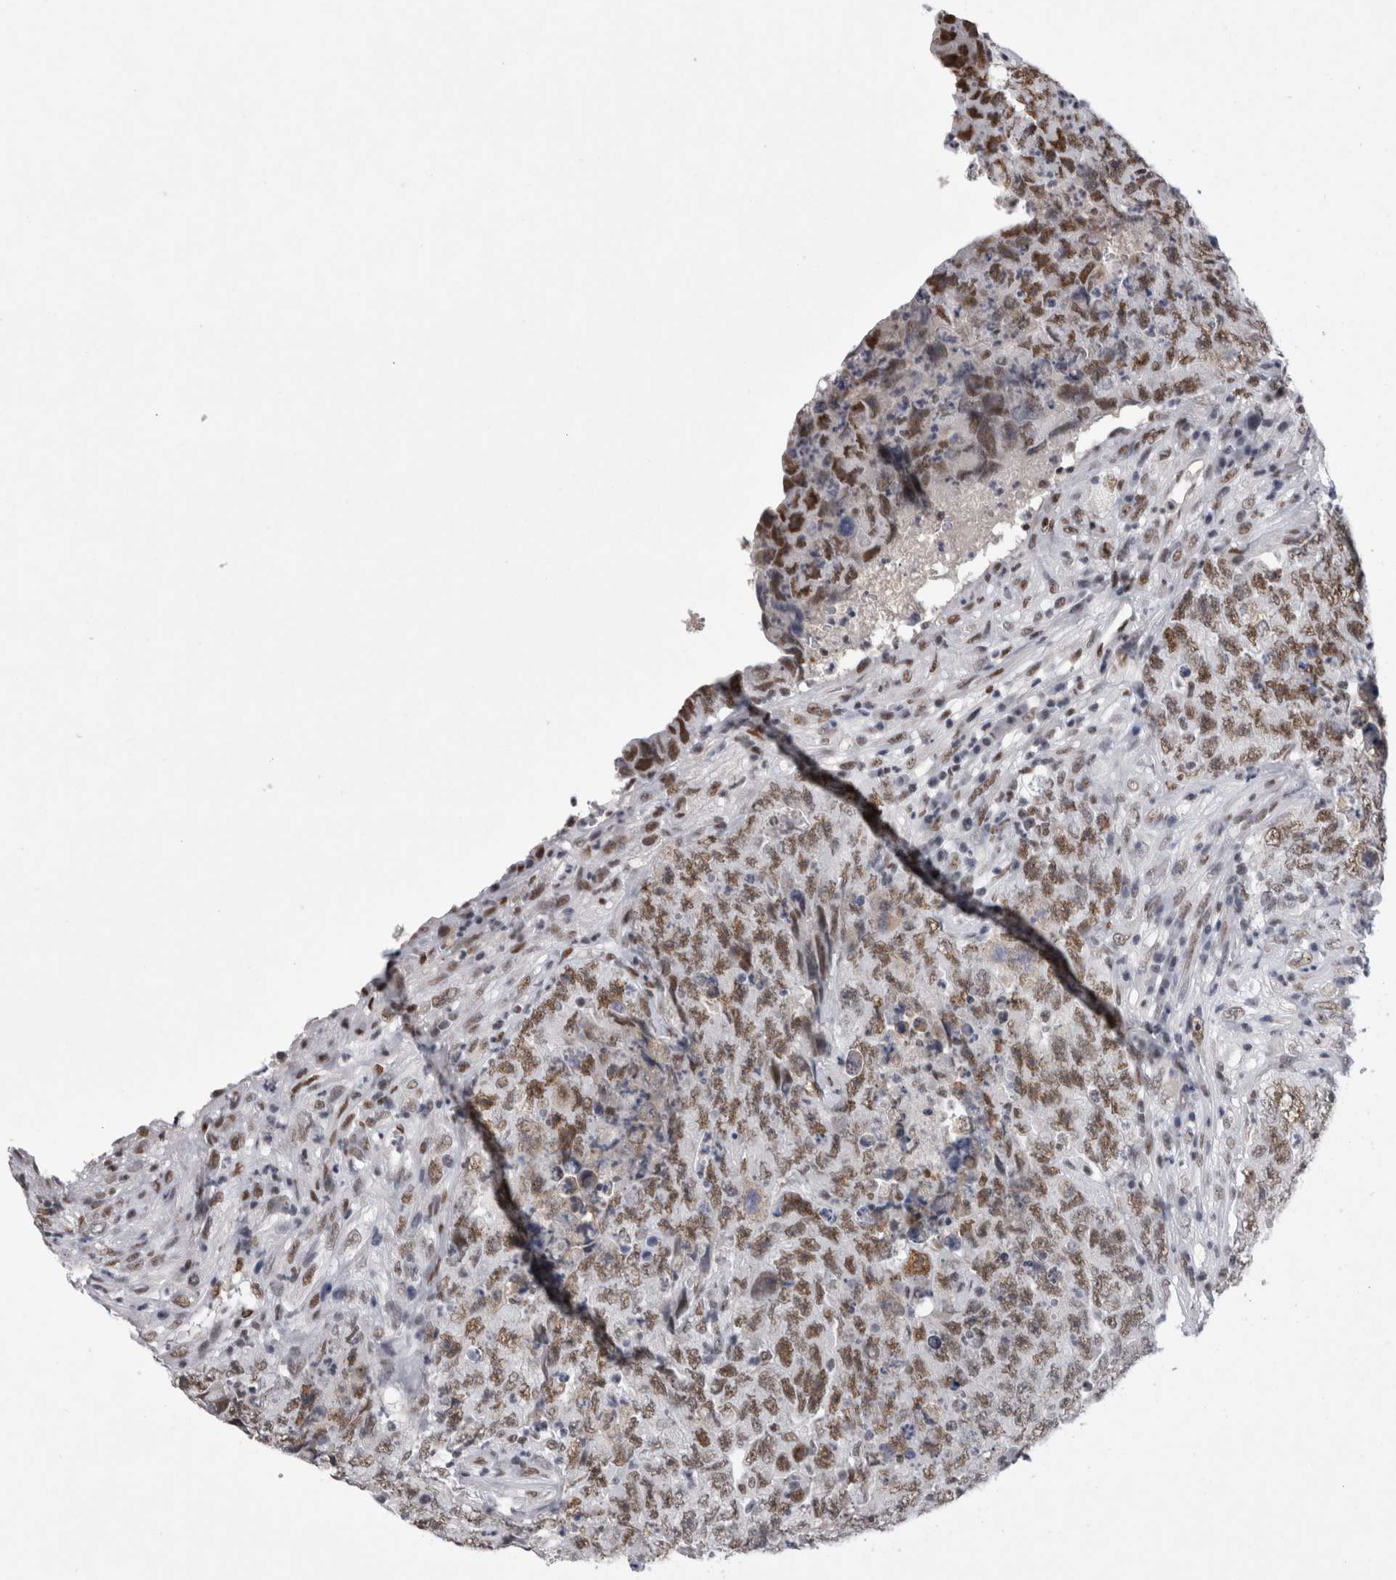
{"staining": {"intensity": "moderate", "quantity": ">75%", "location": "nuclear"}, "tissue": "testis cancer", "cell_type": "Tumor cells", "image_type": "cancer", "snomed": [{"axis": "morphology", "description": "Carcinoma, Embryonal, NOS"}, {"axis": "topography", "description": "Testis"}], "caption": "Protein analysis of testis cancer (embryonal carcinoma) tissue demonstrates moderate nuclear staining in about >75% of tumor cells.", "gene": "API5", "patient": {"sex": "male", "age": 32}}